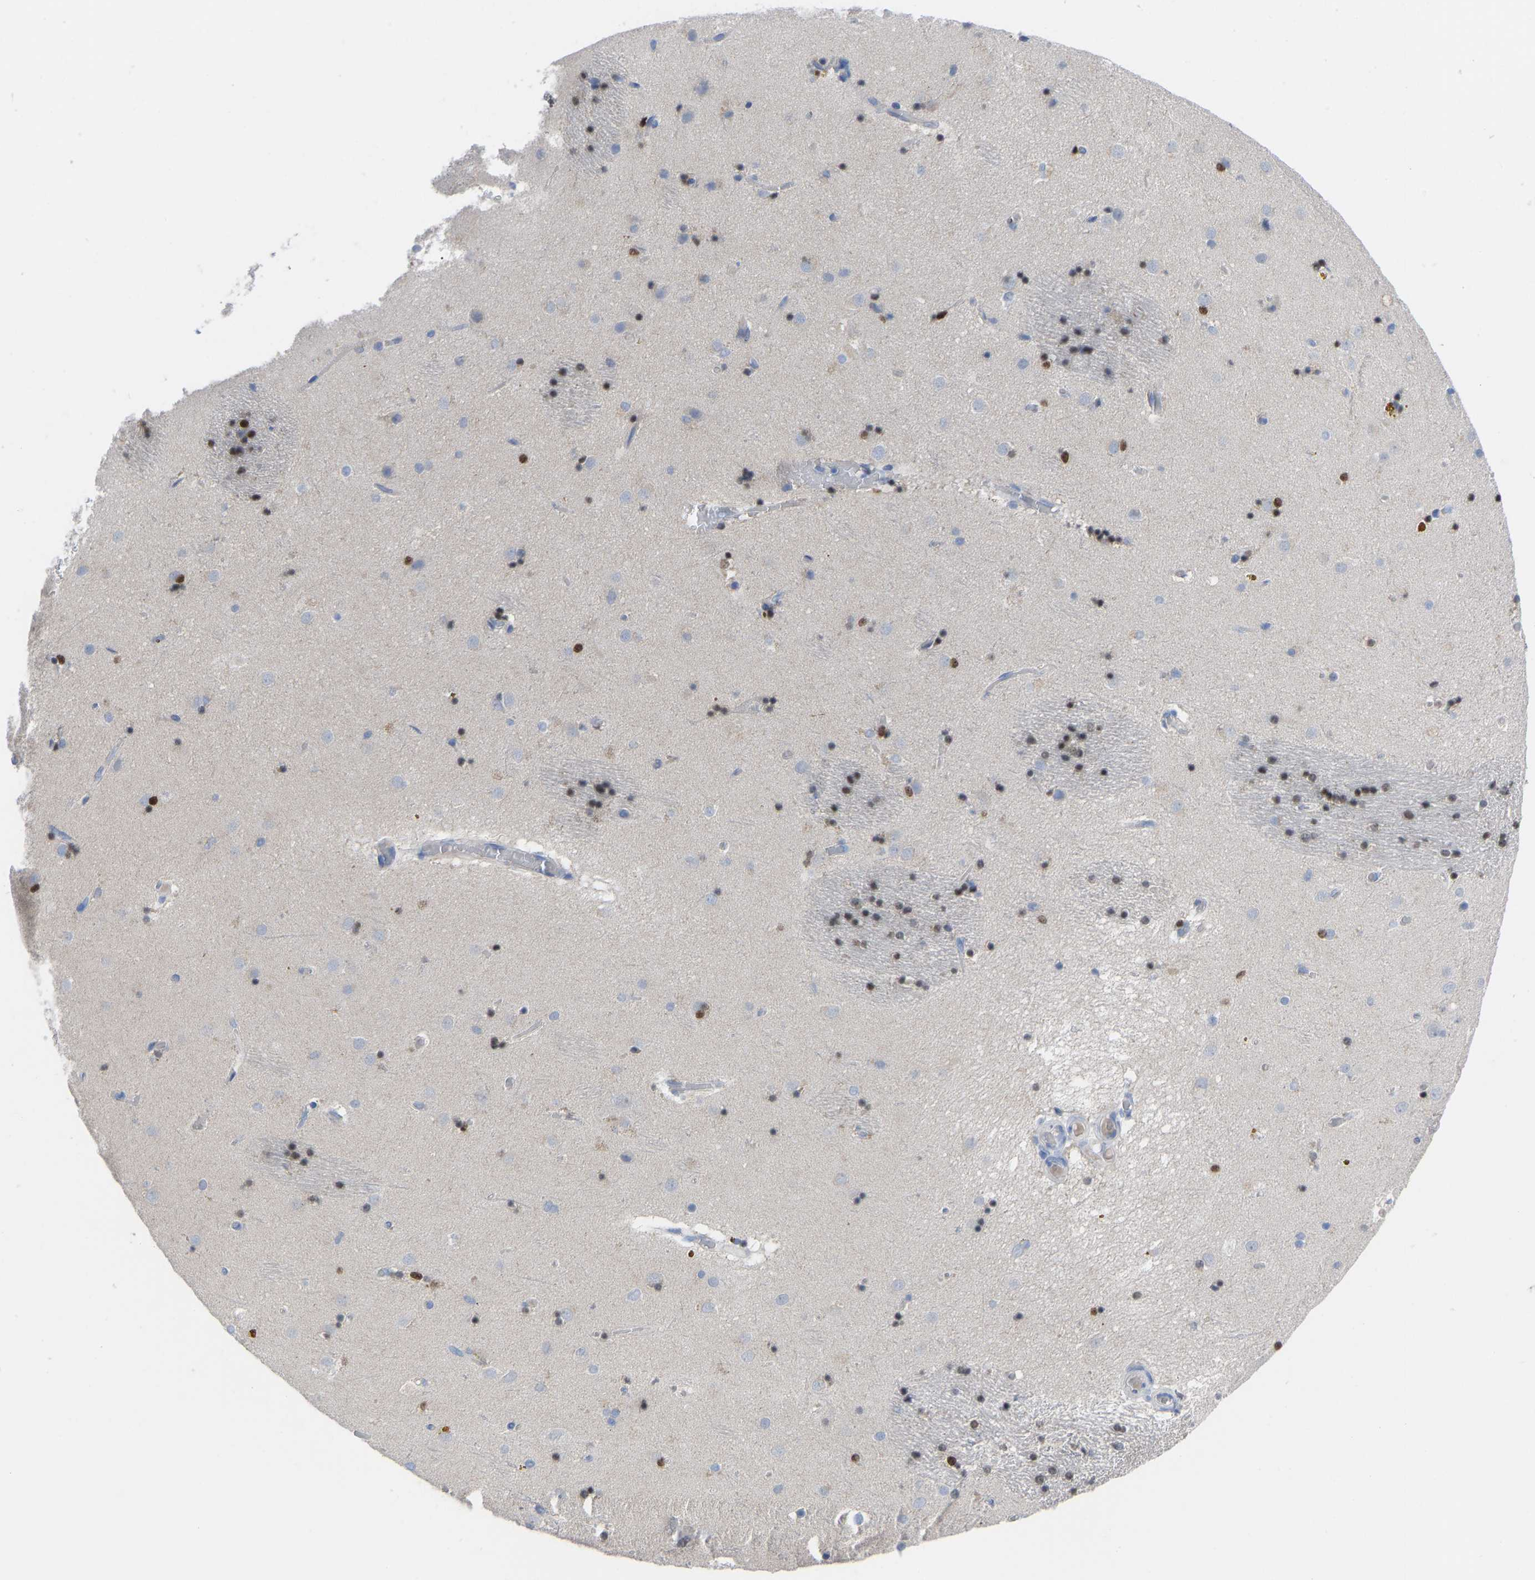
{"staining": {"intensity": "strong", "quantity": "25%-75%", "location": "nuclear"}, "tissue": "caudate", "cell_type": "Glial cells", "image_type": "normal", "snomed": [{"axis": "morphology", "description": "Normal tissue, NOS"}, {"axis": "topography", "description": "Lateral ventricle wall"}], "caption": "Benign caudate was stained to show a protein in brown. There is high levels of strong nuclear expression in approximately 25%-75% of glial cells. (DAB (3,3'-diaminobenzidine) IHC, brown staining for protein, blue staining for nuclei).", "gene": "OLIG2", "patient": {"sex": "male", "age": 70}}